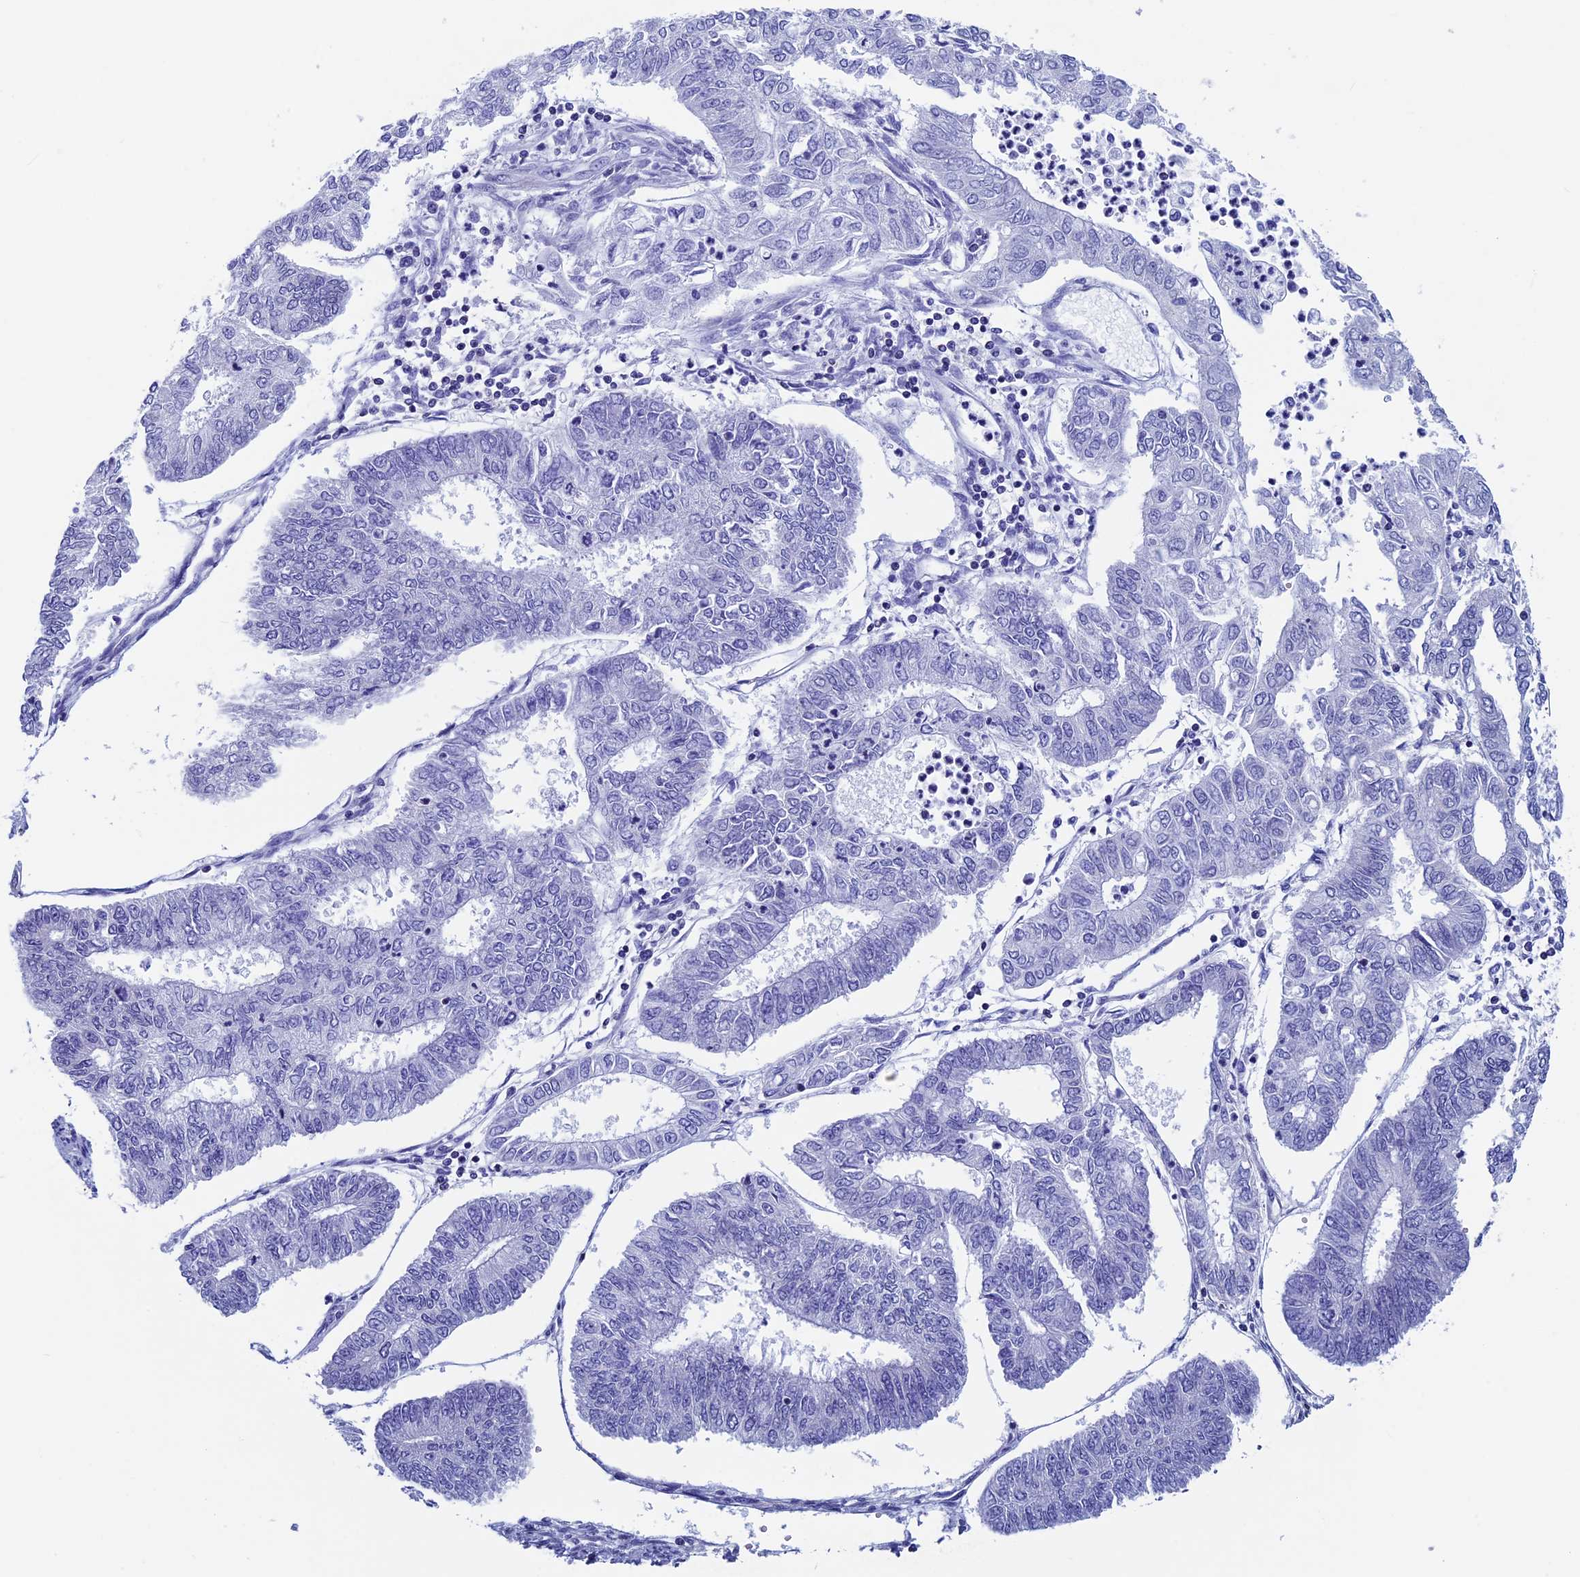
{"staining": {"intensity": "negative", "quantity": "none", "location": "none"}, "tissue": "endometrial cancer", "cell_type": "Tumor cells", "image_type": "cancer", "snomed": [{"axis": "morphology", "description": "Adenocarcinoma, NOS"}, {"axis": "topography", "description": "Endometrium"}], "caption": "The image reveals no significant expression in tumor cells of endometrial adenocarcinoma.", "gene": "SEPTIN1", "patient": {"sex": "female", "age": 68}}